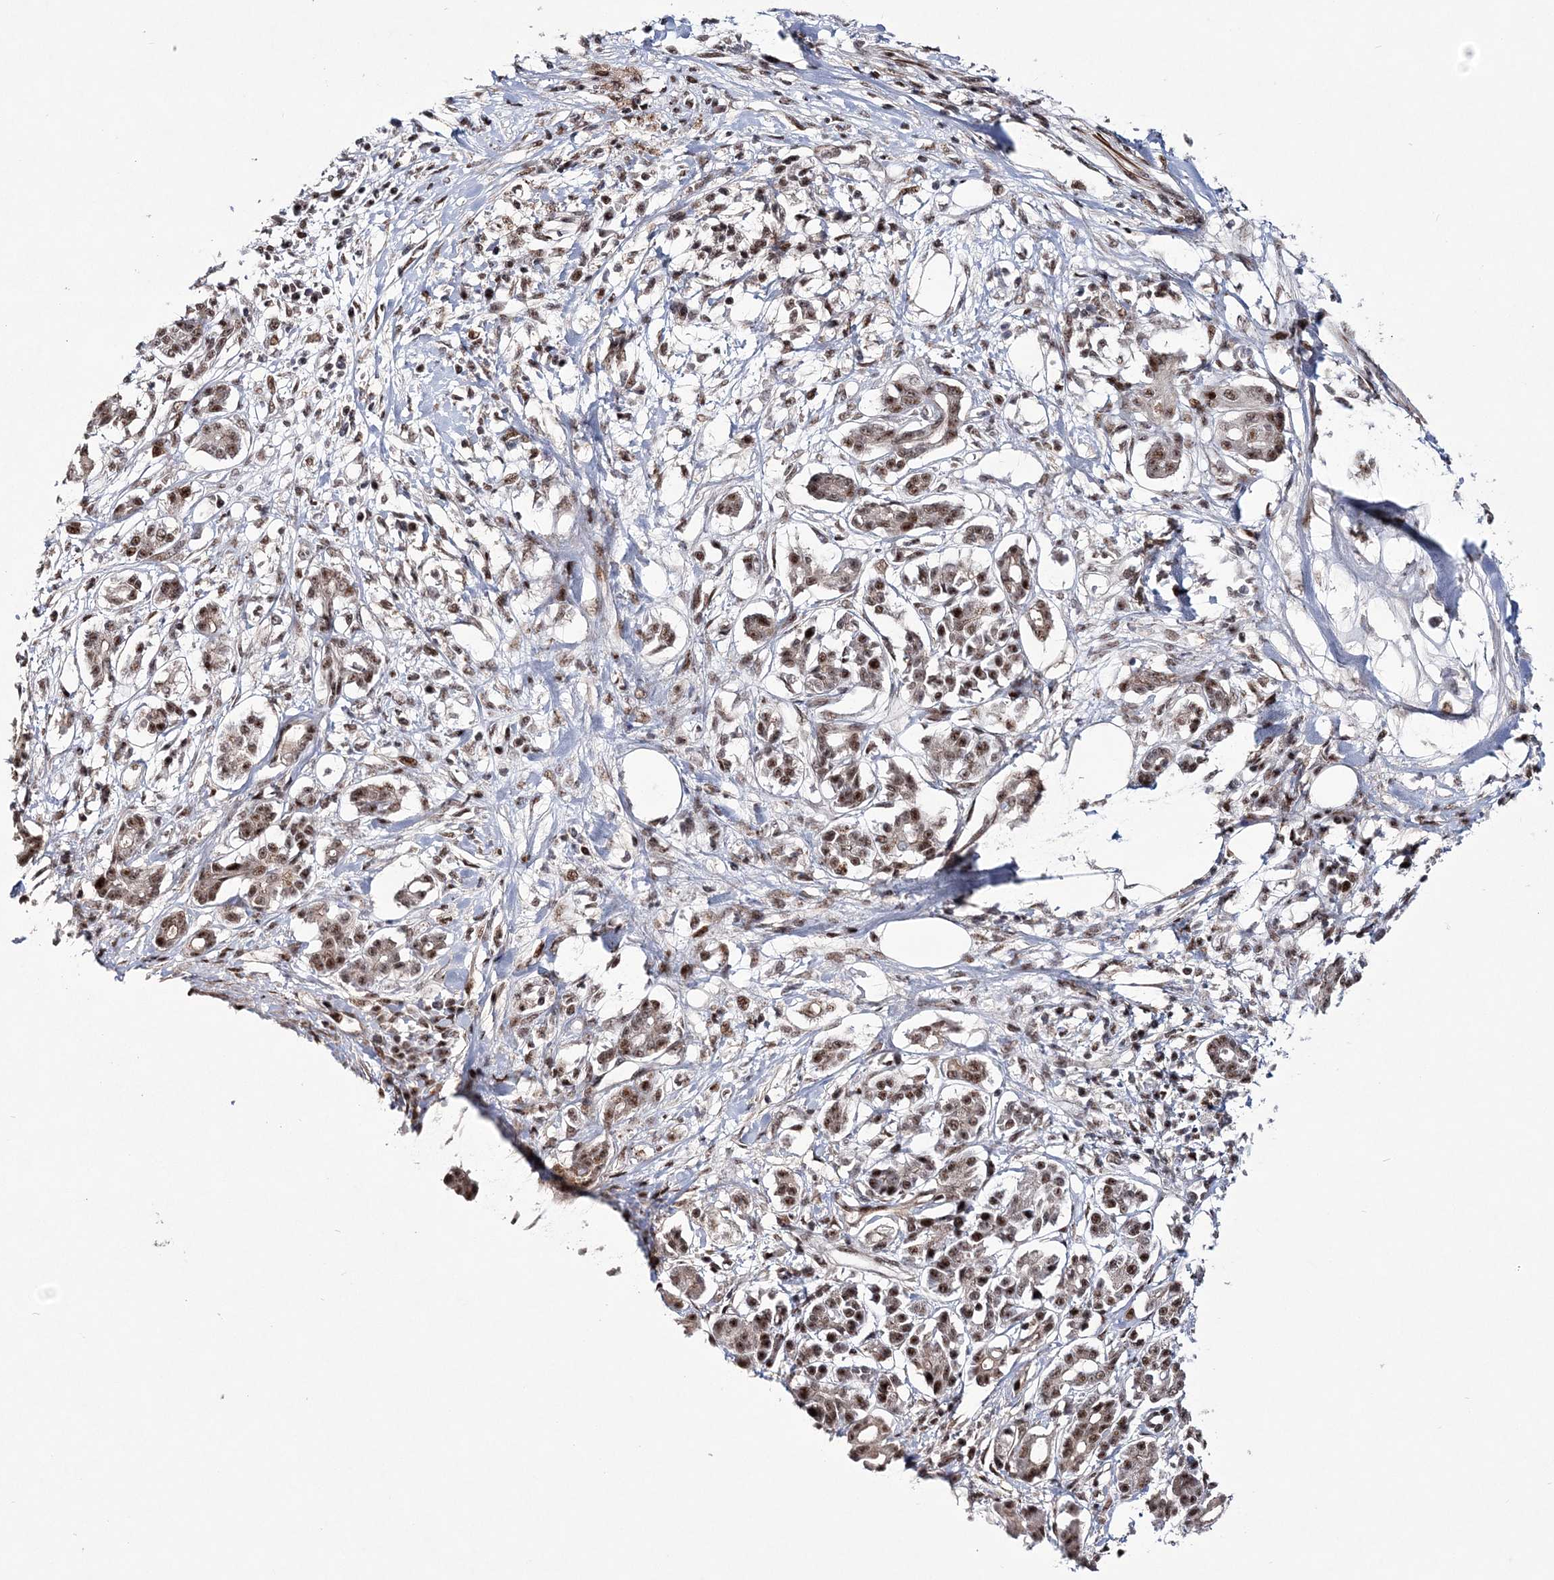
{"staining": {"intensity": "moderate", "quantity": ">75%", "location": "nuclear"}, "tissue": "pancreatic cancer", "cell_type": "Tumor cells", "image_type": "cancer", "snomed": [{"axis": "morphology", "description": "Adenocarcinoma, NOS"}, {"axis": "topography", "description": "Pancreas"}], "caption": "This histopathology image displays adenocarcinoma (pancreatic) stained with immunohistochemistry (IHC) to label a protein in brown. The nuclear of tumor cells show moderate positivity for the protein. Nuclei are counter-stained blue.", "gene": "TATDN2", "patient": {"sex": "female", "age": 56}}